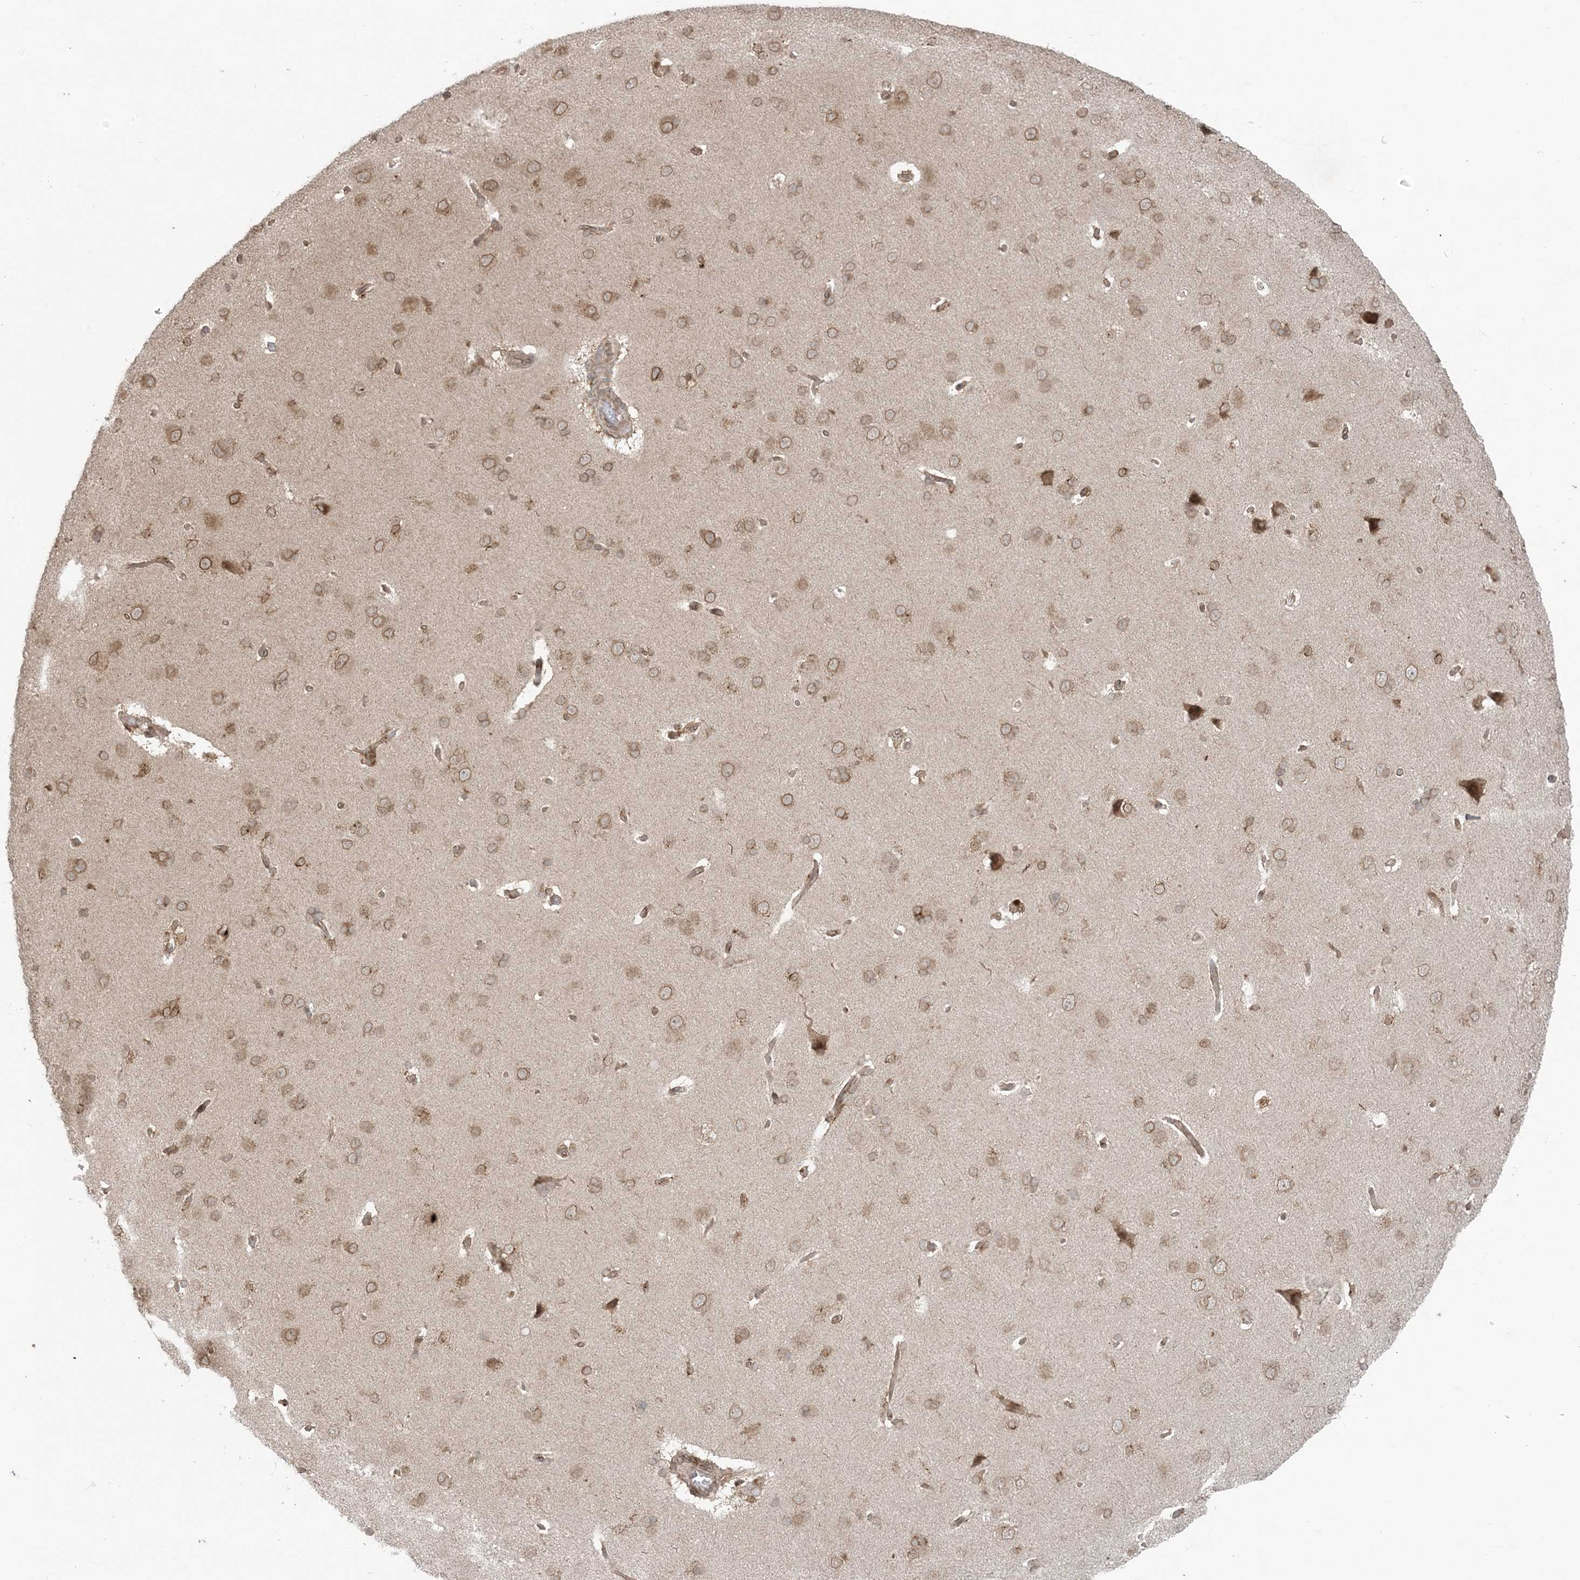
{"staining": {"intensity": "moderate", "quantity": ">75%", "location": "cytoplasmic/membranous"}, "tissue": "cerebral cortex", "cell_type": "Endothelial cells", "image_type": "normal", "snomed": [{"axis": "morphology", "description": "Normal tissue, NOS"}, {"axis": "topography", "description": "Cerebral cortex"}], "caption": "A micrograph showing moderate cytoplasmic/membranous staining in about >75% of endothelial cells in normal cerebral cortex, as visualized by brown immunohistochemical staining.", "gene": "DDX19B", "patient": {"sex": "male", "age": 62}}